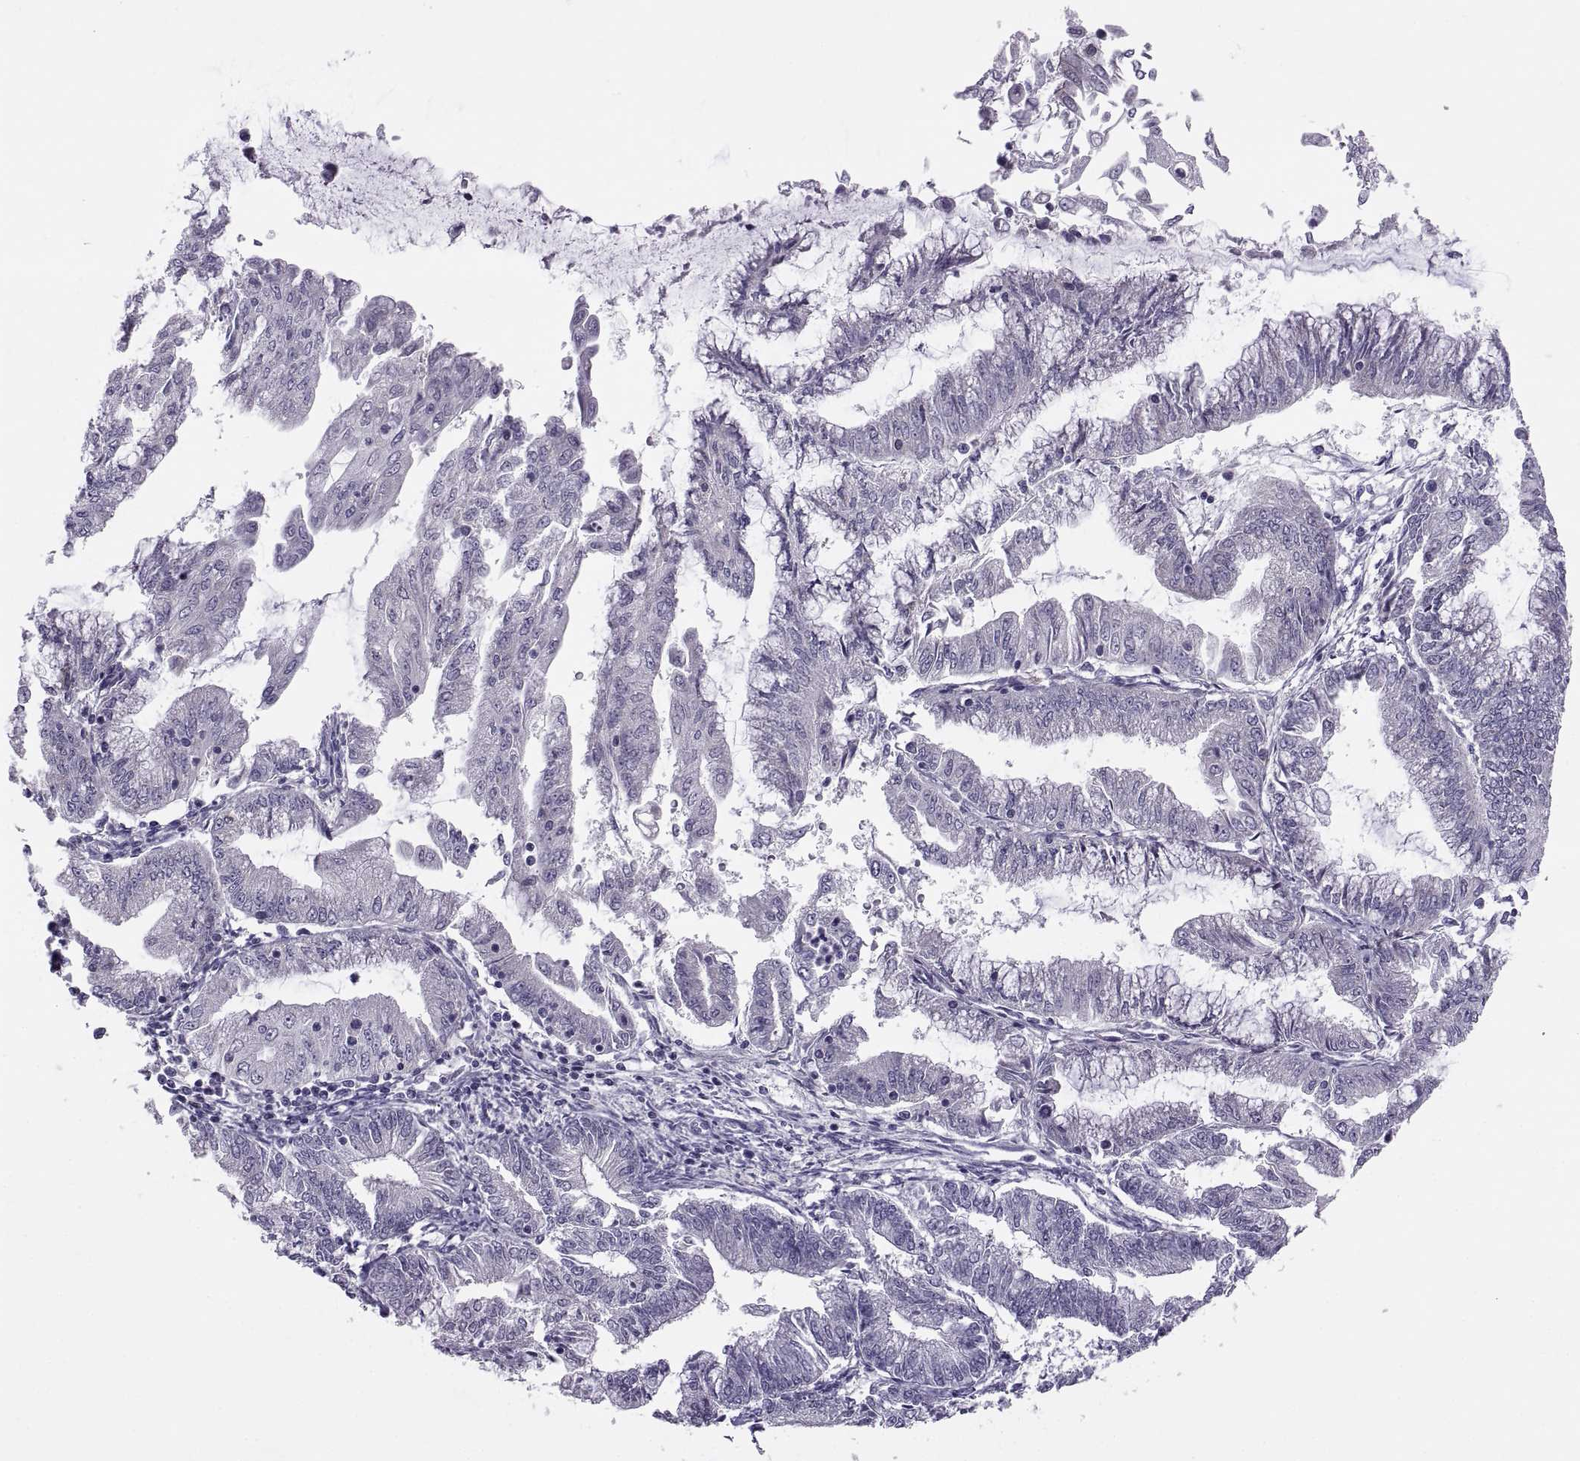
{"staining": {"intensity": "negative", "quantity": "none", "location": "none"}, "tissue": "endometrial cancer", "cell_type": "Tumor cells", "image_type": "cancer", "snomed": [{"axis": "morphology", "description": "Adenocarcinoma, NOS"}, {"axis": "topography", "description": "Endometrium"}], "caption": "Tumor cells show no significant positivity in endometrial cancer. (Stains: DAB (3,3'-diaminobenzidine) immunohistochemistry (IHC) with hematoxylin counter stain, Microscopy: brightfield microscopy at high magnification).", "gene": "TTC21A", "patient": {"sex": "female", "age": 55}}